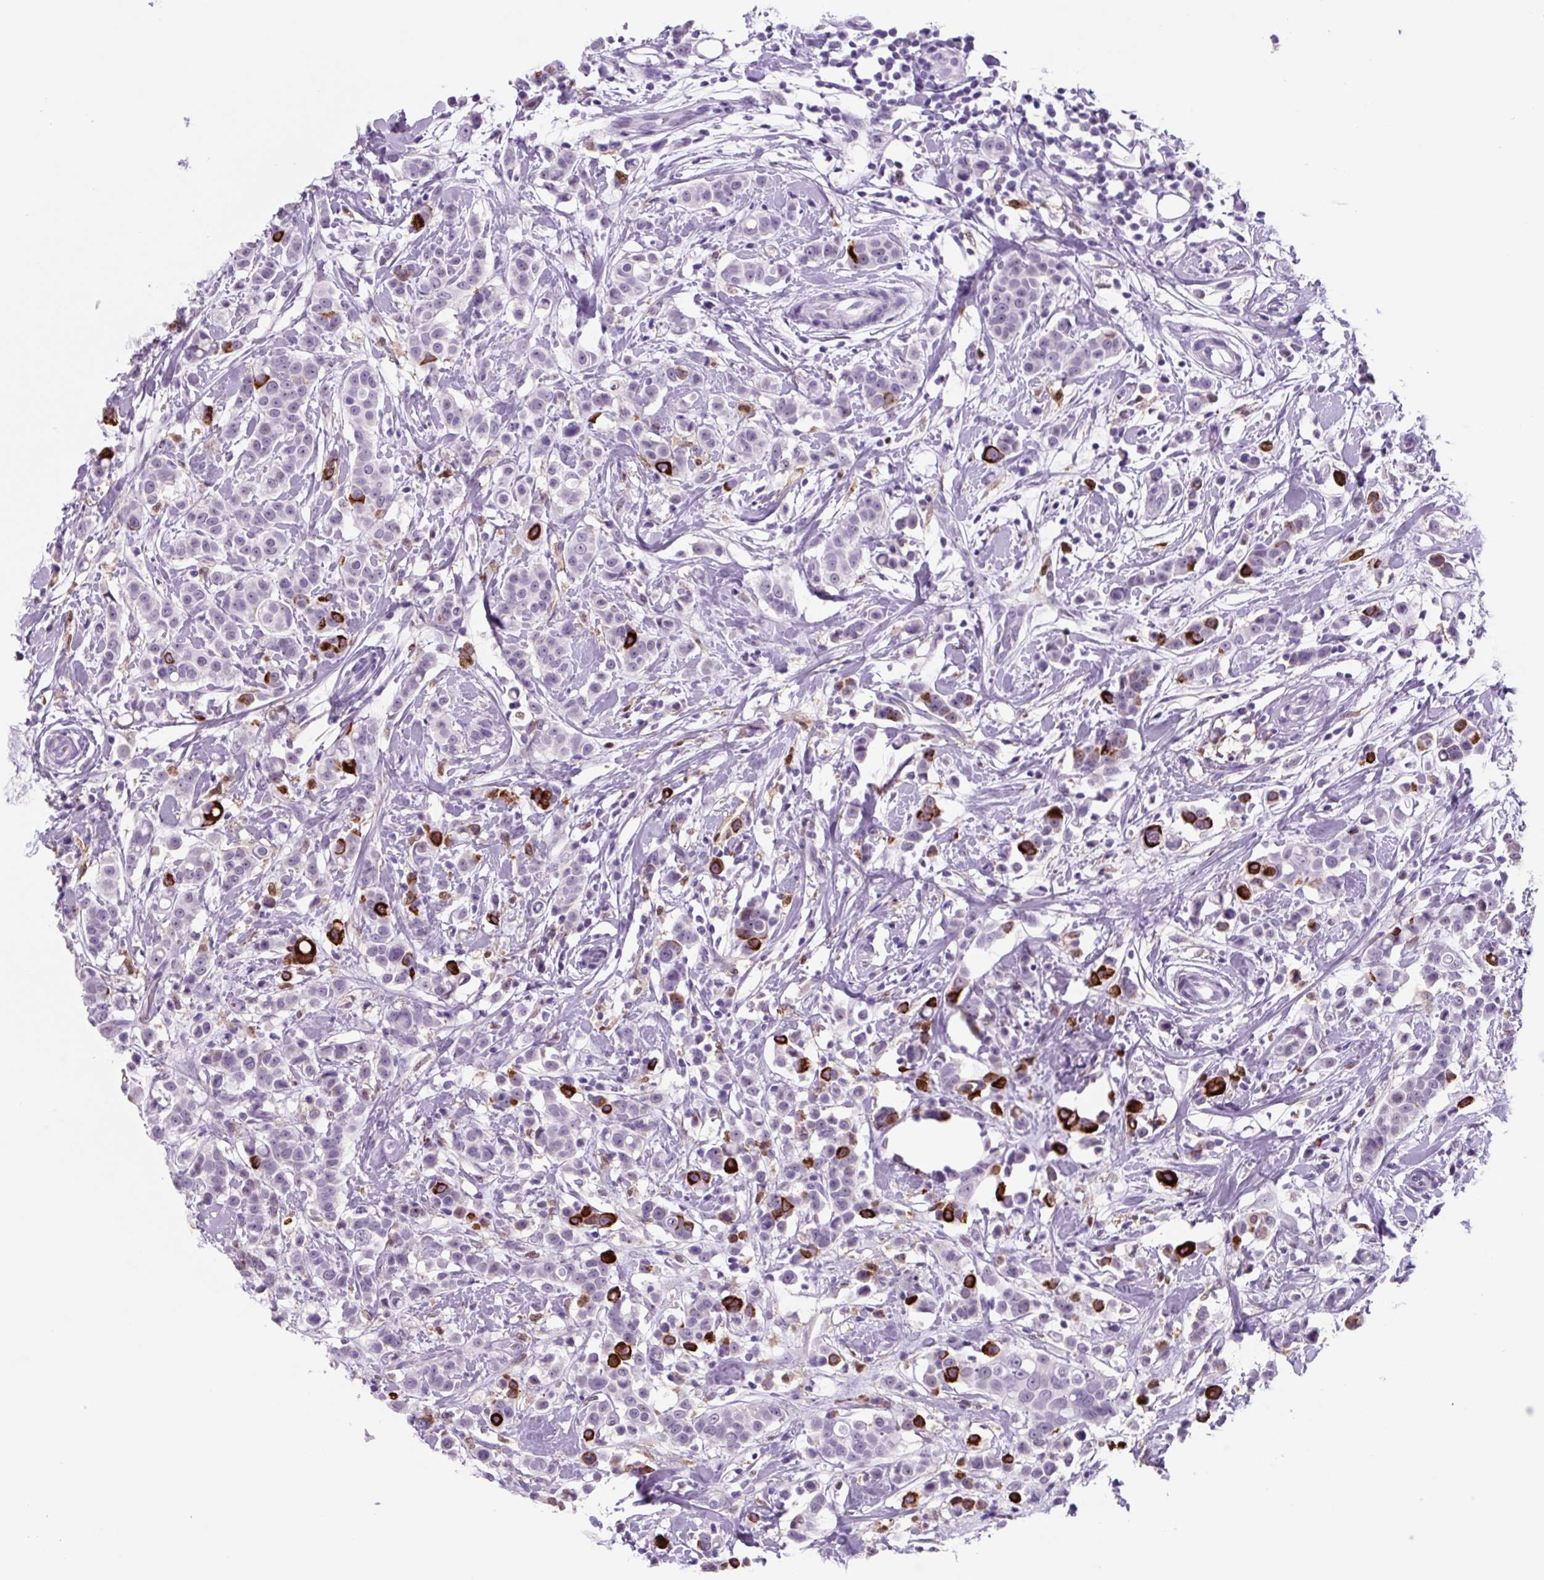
{"staining": {"intensity": "strong", "quantity": "<25%", "location": "cytoplasmic/membranous"}, "tissue": "breast cancer", "cell_type": "Tumor cells", "image_type": "cancer", "snomed": [{"axis": "morphology", "description": "Duct carcinoma"}, {"axis": "topography", "description": "Breast"}], "caption": "The micrograph demonstrates immunohistochemical staining of breast infiltrating ductal carcinoma. There is strong cytoplasmic/membranous staining is present in approximately <25% of tumor cells.", "gene": "TNFRSF8", "patient": {"sex": "female", "age": 27}}